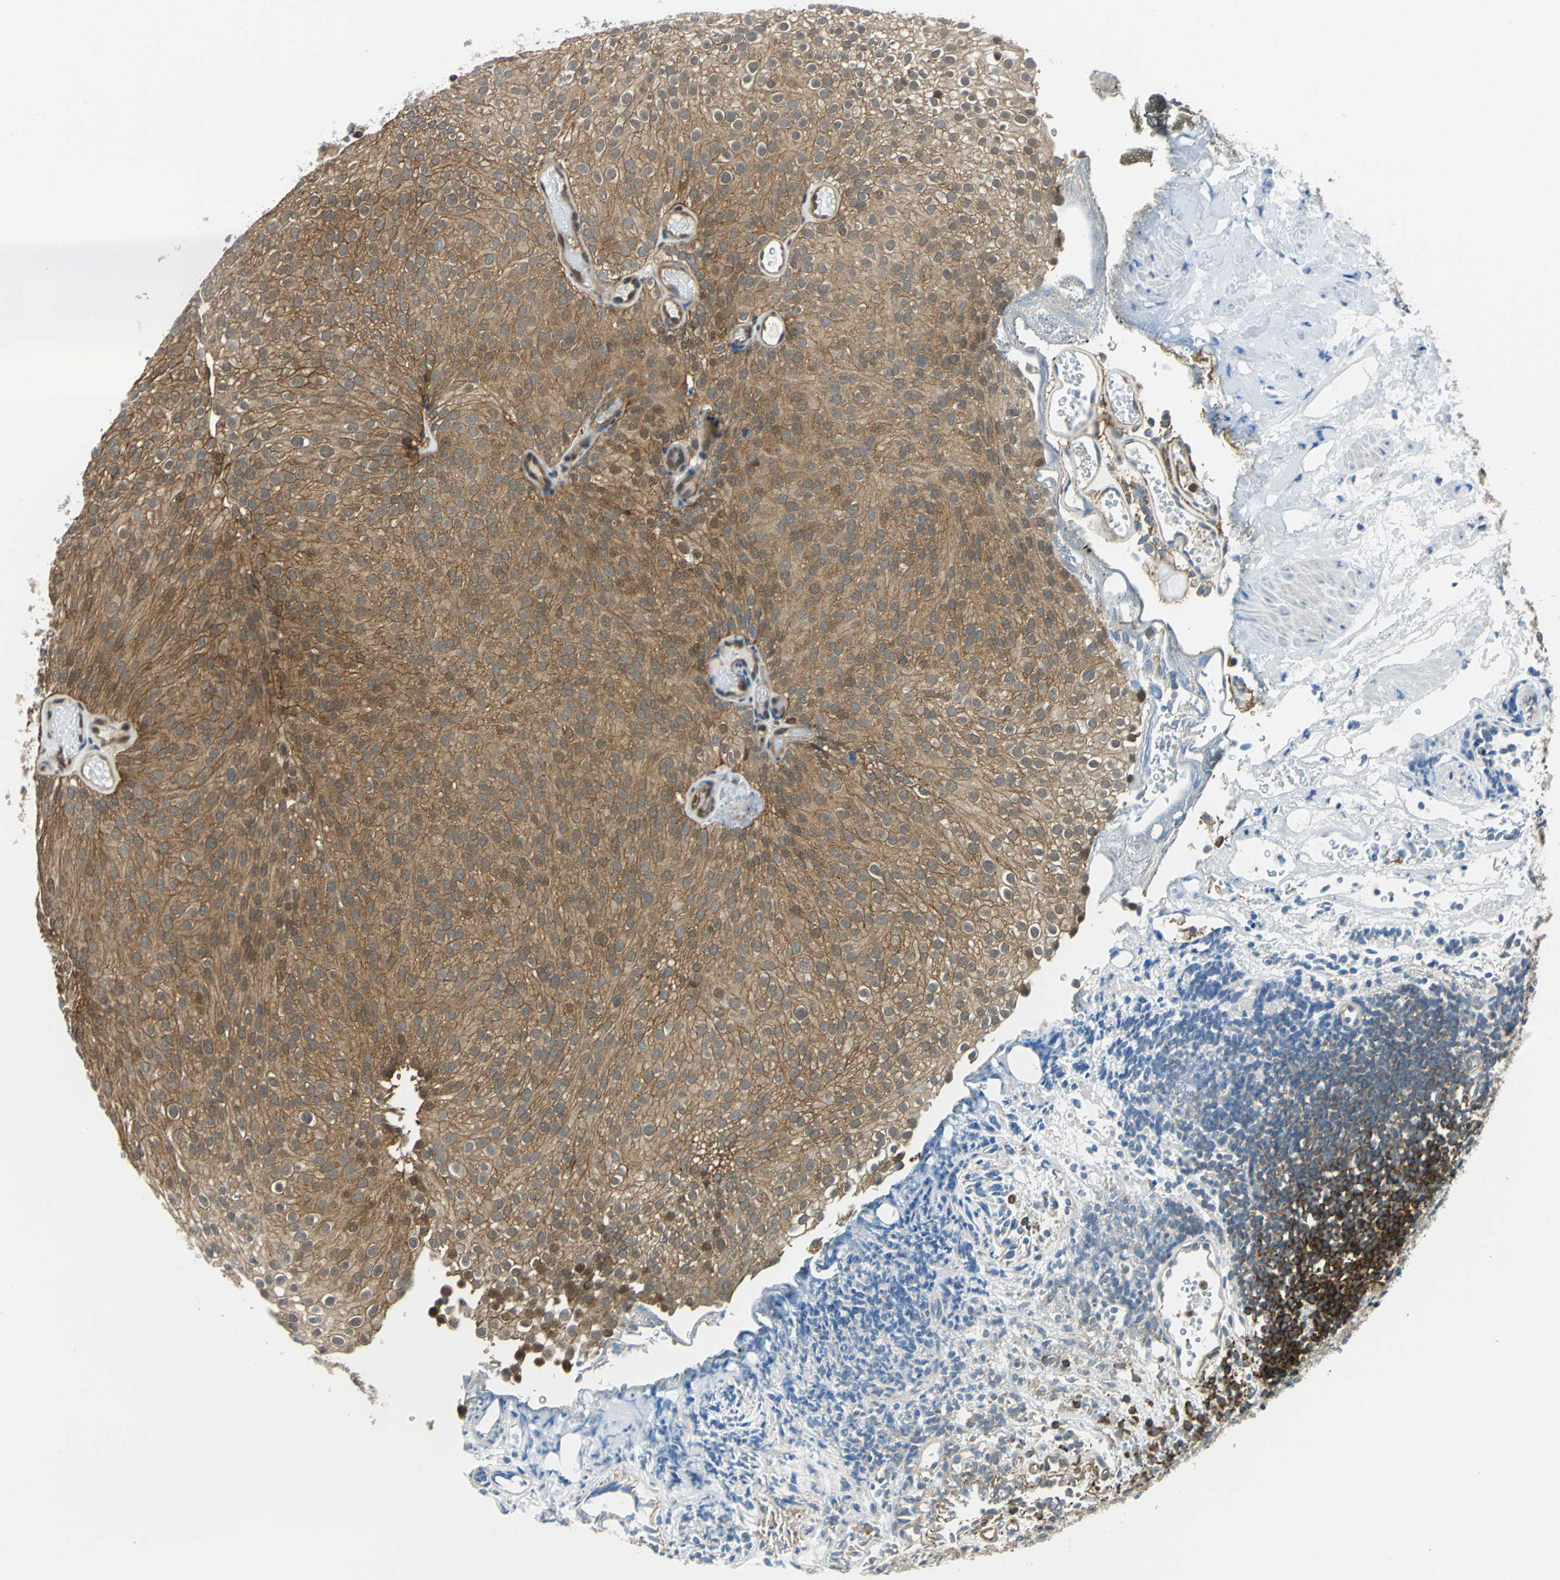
{"staining": {"intensity": "strong", "quantity": ">75%", "location": "cytoplasmic/membranous,nuclear"}, "tissue": "urothelial cancer", "cell_type": "Tumor cells", "image_type": "cancer", "snomed": [{"axis": "morphology", "description": "Urothelial carcinoma, Low grade"}, {"axis": "topography", "description": "Urinary bladder"}], "caption": "Protein staining by immunohistochemistry (IHC) exhibits strong cytoplasmic/membranous and nuclear positivity in about >75% of tumor cells in urothelial cancer.", "gene": "ARPC3", "patient": {"sex": "male", "age": 78}}